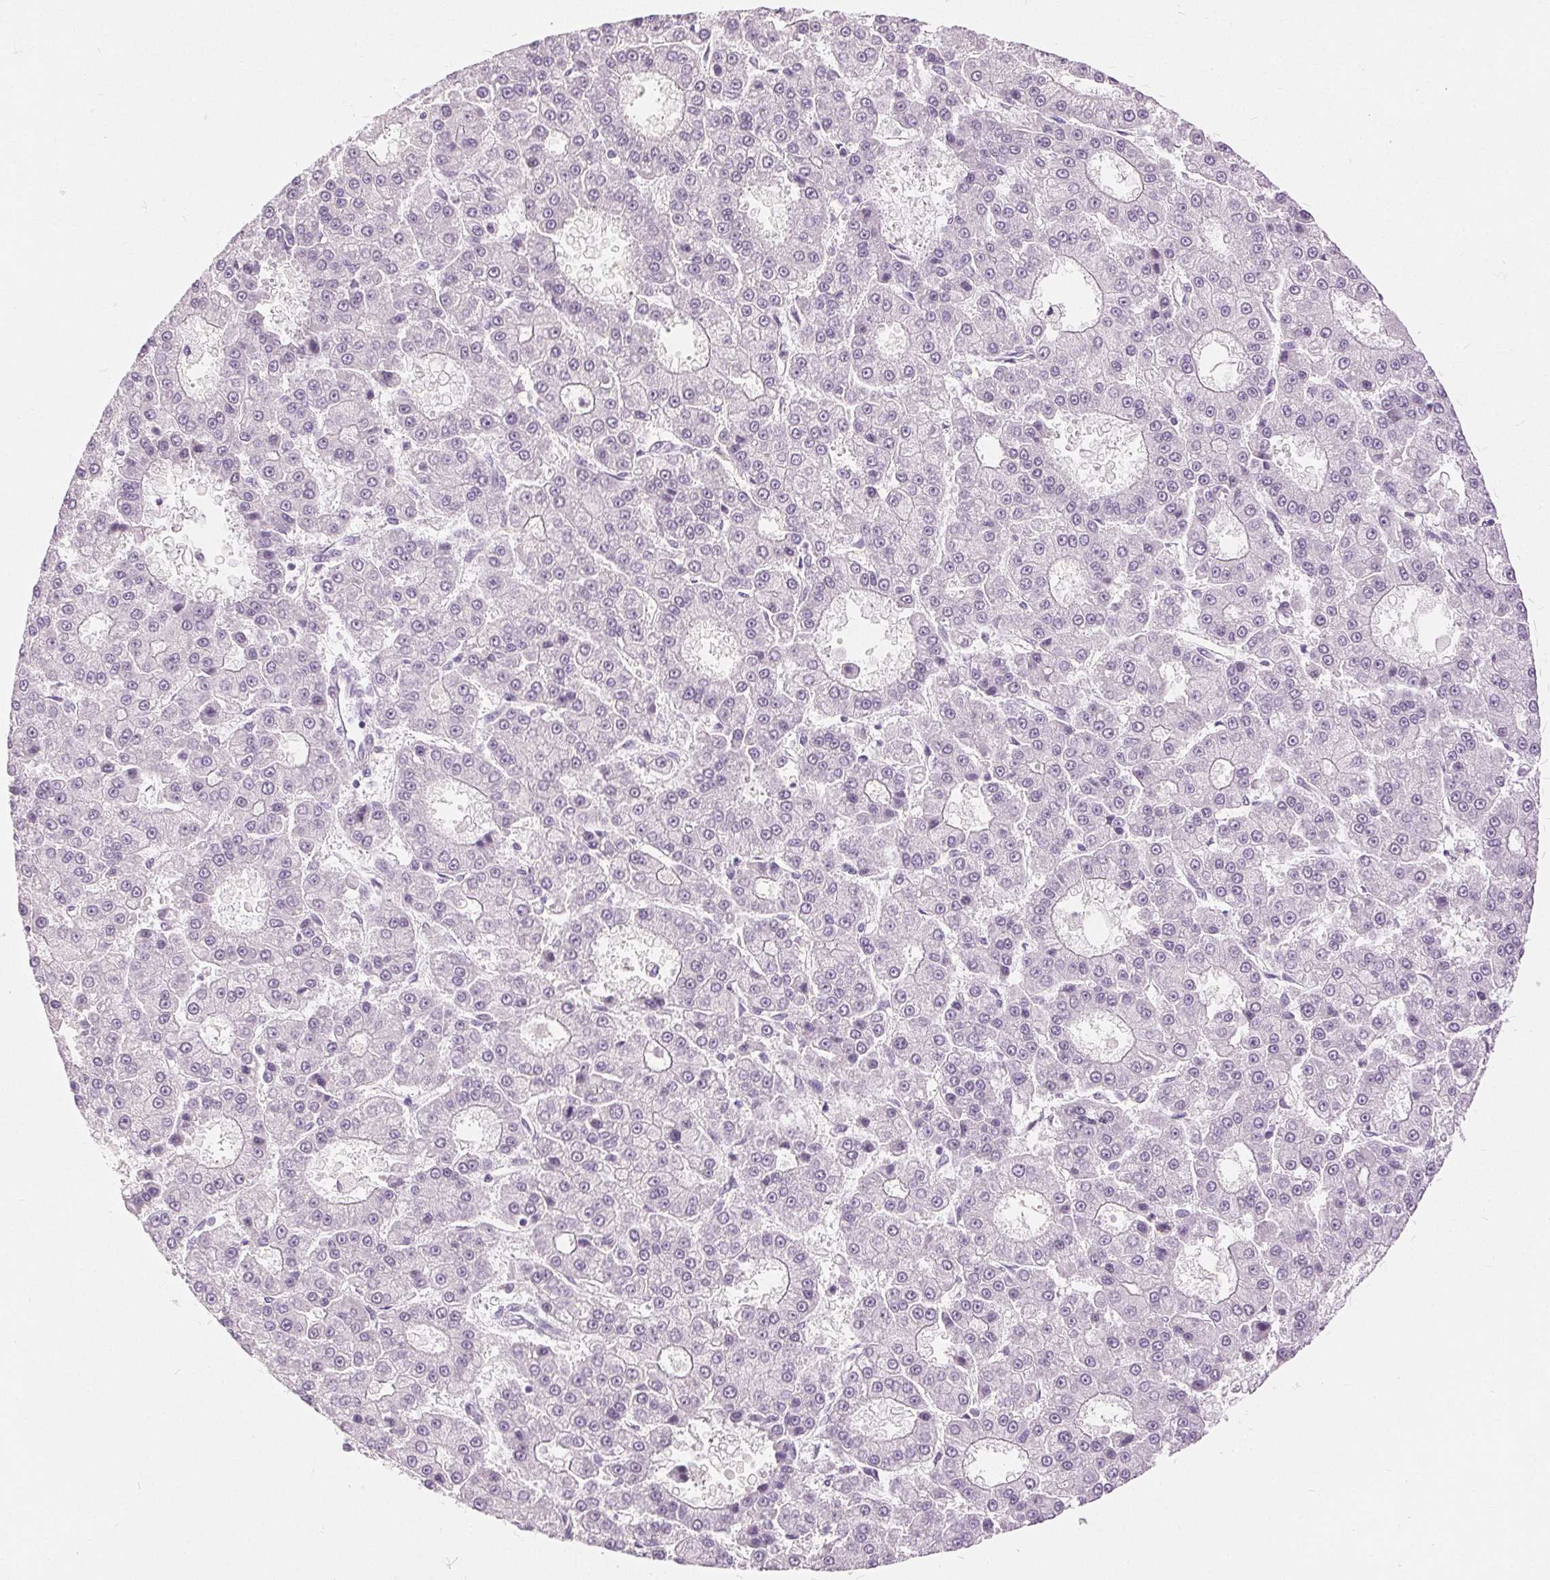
{"staining": {"intensity": "negative", "quantity": "none", "location": "none"}, "tissue": "liver cancer", "cell_type": "Tumor cells", "image_type": "cancer", "snomed": [{"axis": "morphology", "description": "Carcinoma, Hepatocellular, NOS"}, {"axis": "topography", "description": "Liver"}], "caption": "Immunohistochemistry (IHC) micrograph of human liver cancer (hepatocellular carcinoma) stained for a protein (brown), which reveals no expression in tumor cells.", "gene": "DSG3", "patient": {"sex": "male", "age": 70}}